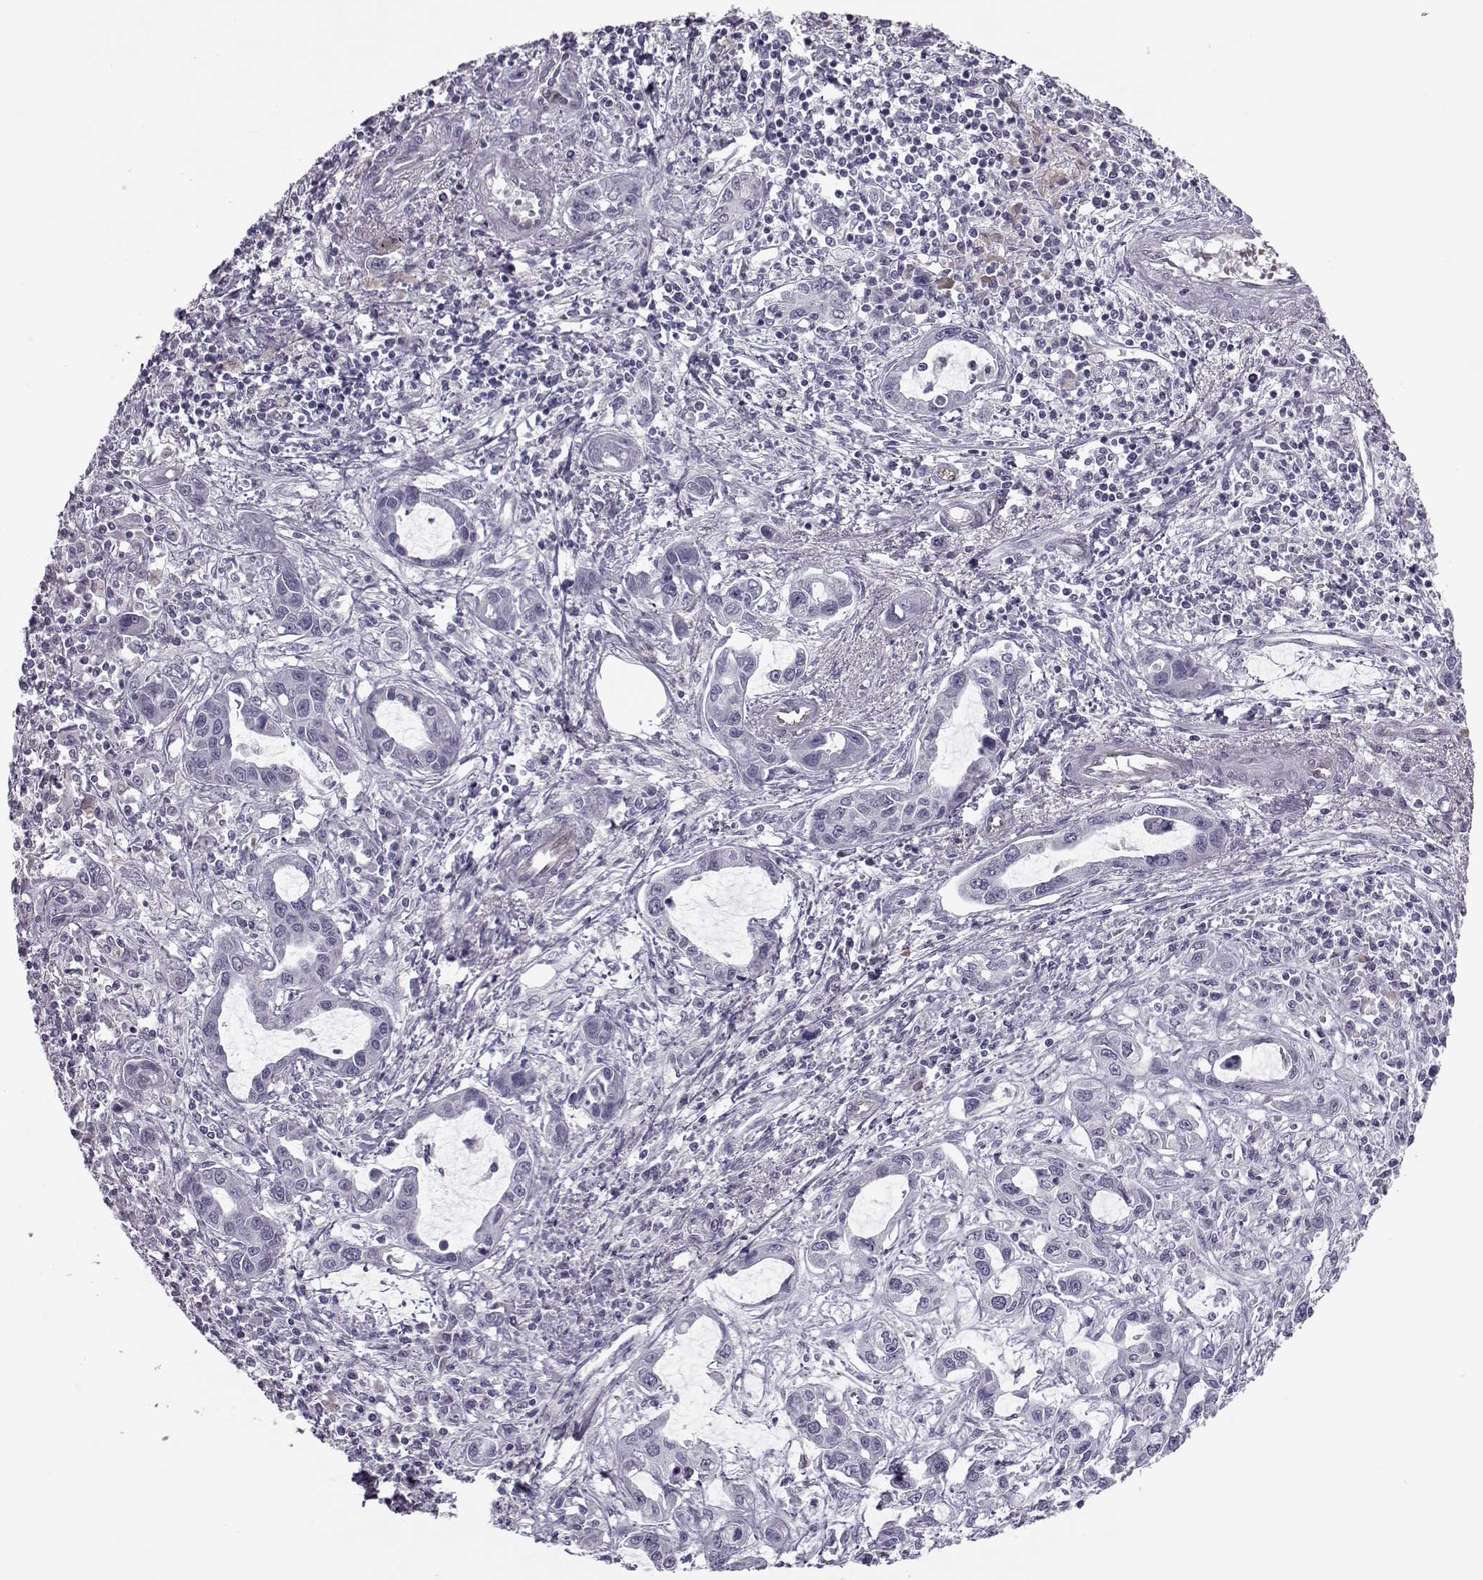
{"staining": {"intensity": "weak", "quantity": "<25%", "location": "cytoplasmic/membranous,nuclear"}, "tissue": "liver cancer", "cell_type": "Tumor cells", "image_type": "cancer", "snomed": [{"axis": "morphology", "description": "Cholangiocarcinoma"}, {"axis": "topography", "description": "Liver"}], "caption": "An image of liver cancer (cholangiocarcinoma) stained for a protein displays no brown staining in tumor cells. (IHC, brightfield microscopy, high magnification).", "gene": "ASRGL1", "patient": {"sex": "male", "age": 58}}